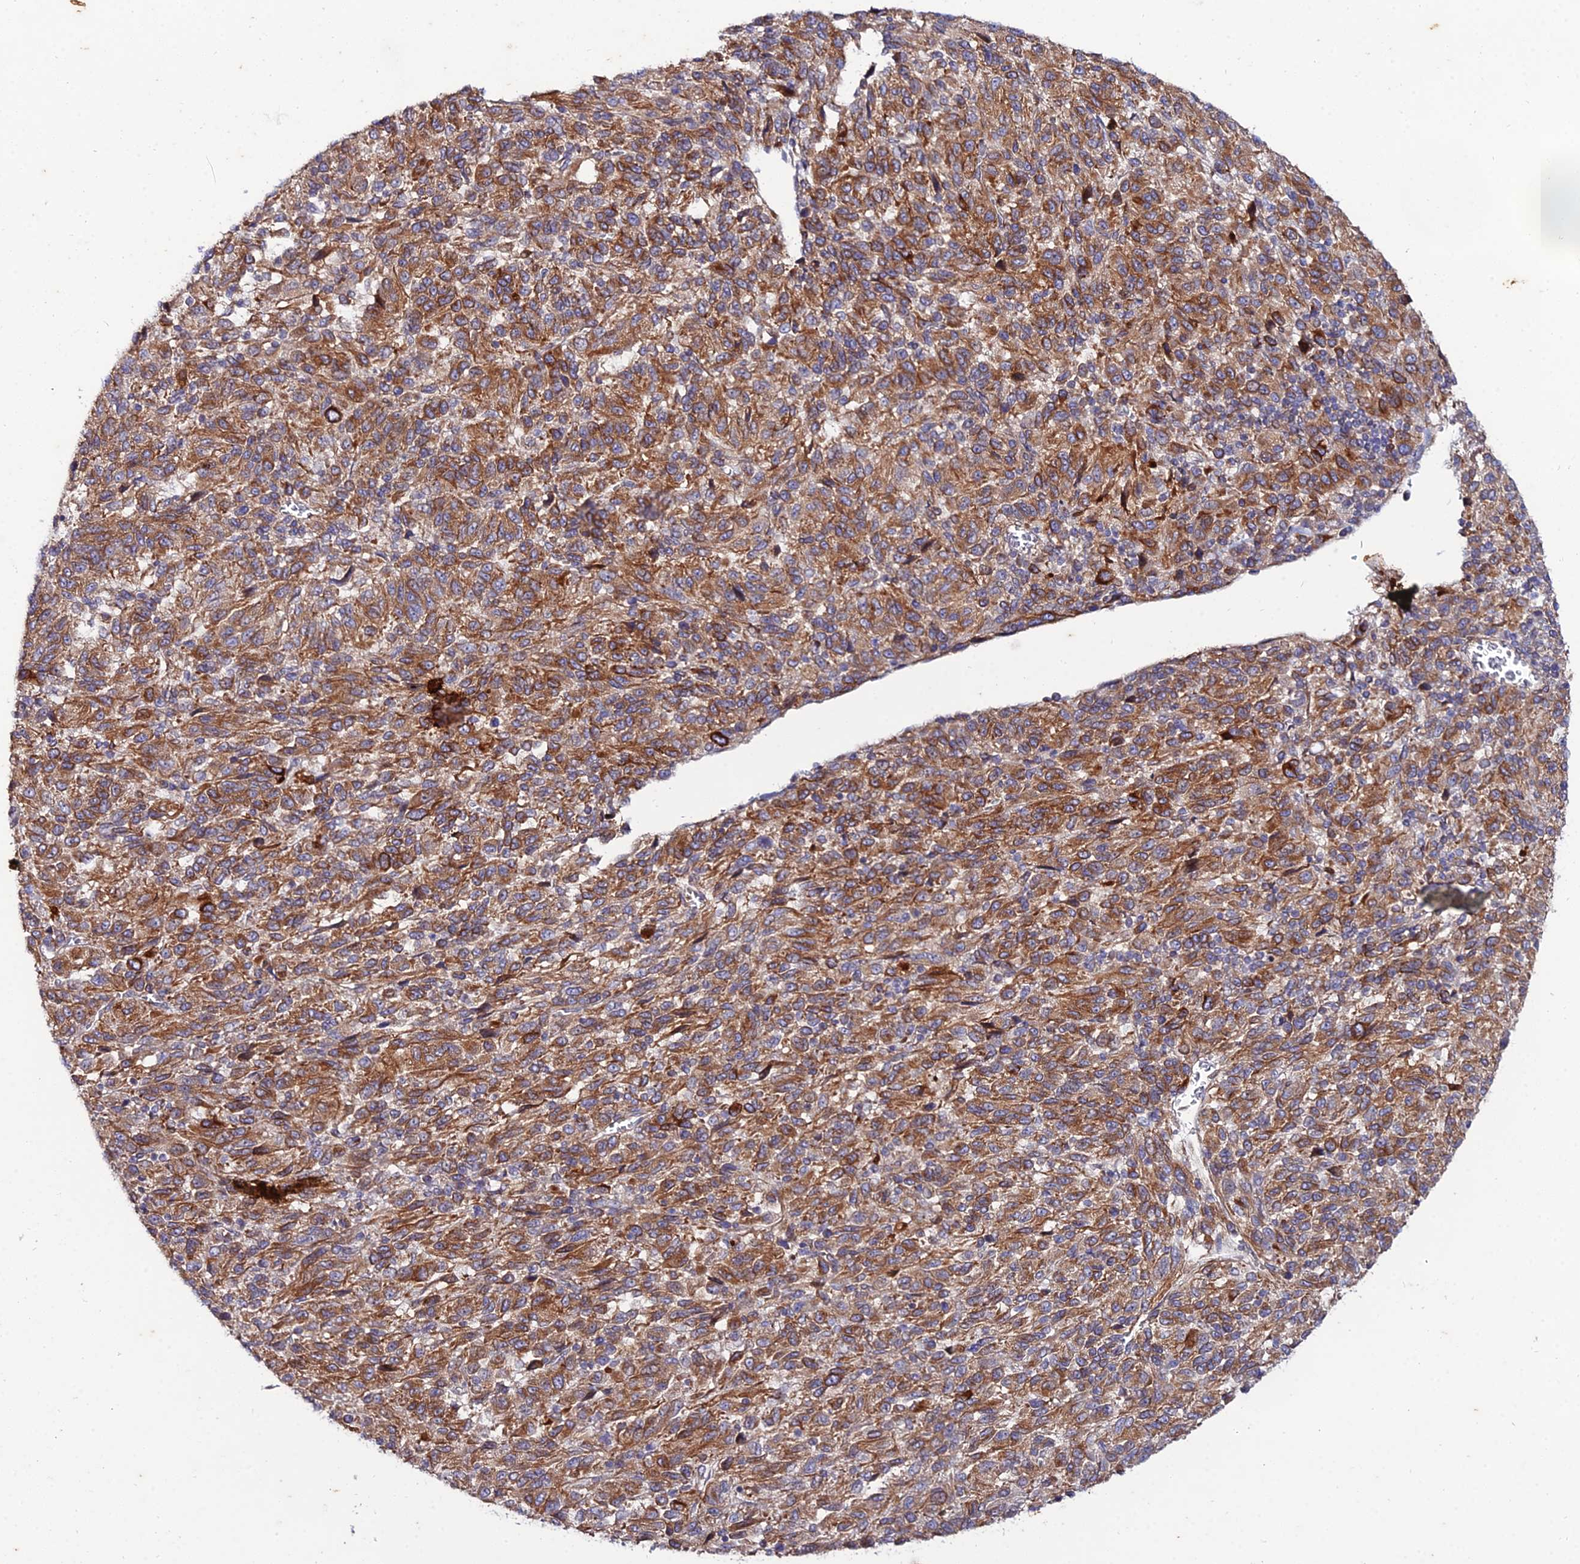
{"staining": {"intensity": "moderate", "quantity": ">75%", "location": "cytoplasmic/membranous"}, "tissue": "melanoma", "cell_type": "Tumor cells", "image_type": "cancer", "snomed": [{"axis": "morphology", "description": "Malignant melanoma, Metastatic site"}, {"axis": "topography", "description": "Lung"}], "caption": "Malignant melanoma (metastatic site) was stained to show a protein in brown. There is medium levels of moderate cytoplasmic/membranous staining in about >75% of tumor cells. (IHC, brightfield microscopy, high magnification).", "gene": "ARL6IP1", "patient": {"sex": "male", "age": 64}}